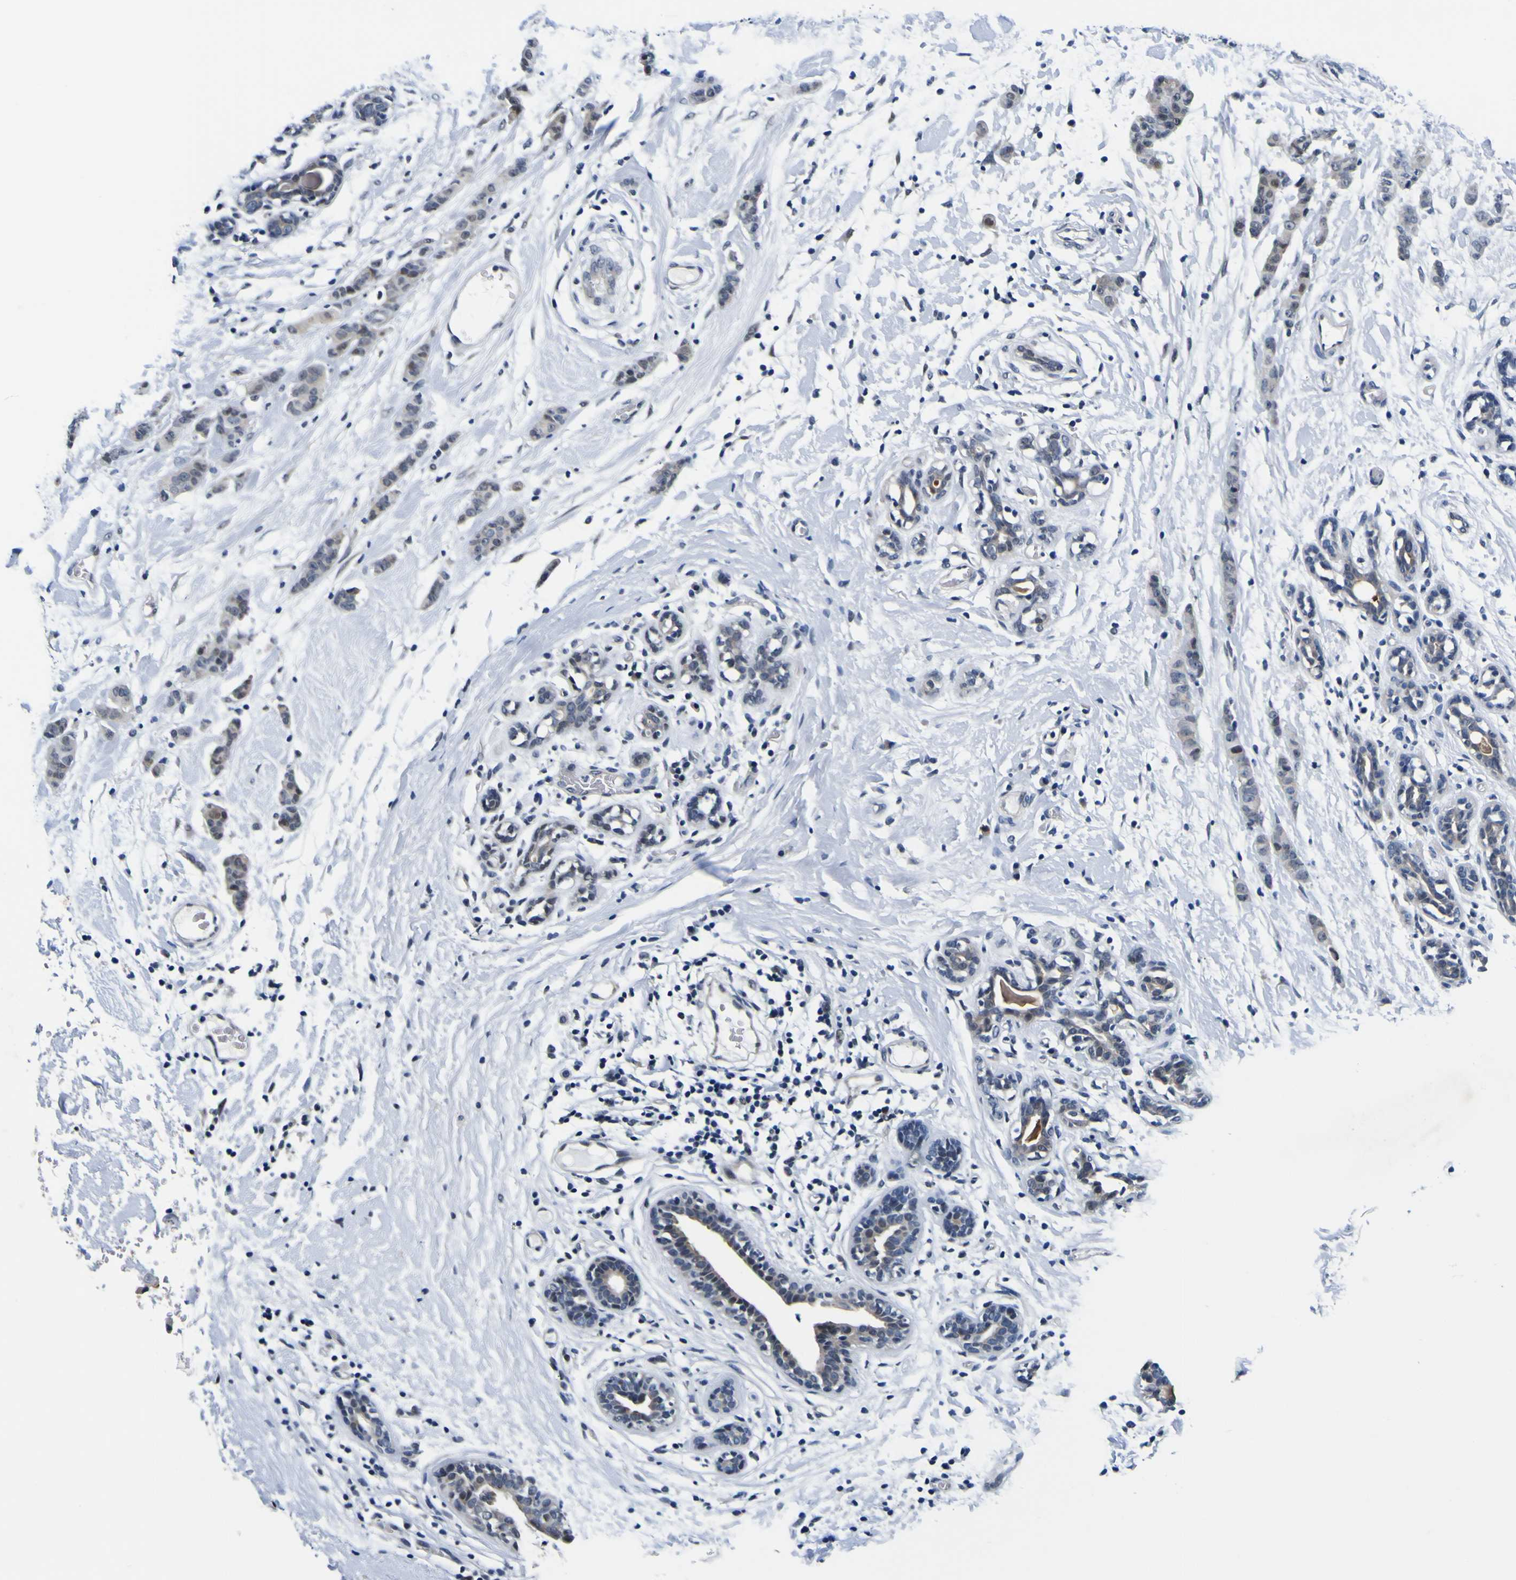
{"staining": {"intensity": "negative", "quantity": "none", "location": "none"}, "tissue": "breast cancer", "cell_type": "Tumor cells", "image_type": "cancer", "snomed": [{"axis": "morphology", "description": "Normal tissue, NOS"}, {"axis": "morphology", "description": "Duct carcinoma"}, {"axis": "topography", "description": "Breast"}], "caption": "DAB immunohistochemical staining of breast cancer (infiltrating ductal carcinoma) reveals no significant staining in tumor cells.", "gene": "CUL4B", "patient": {"sex": "female", "age": 40}}